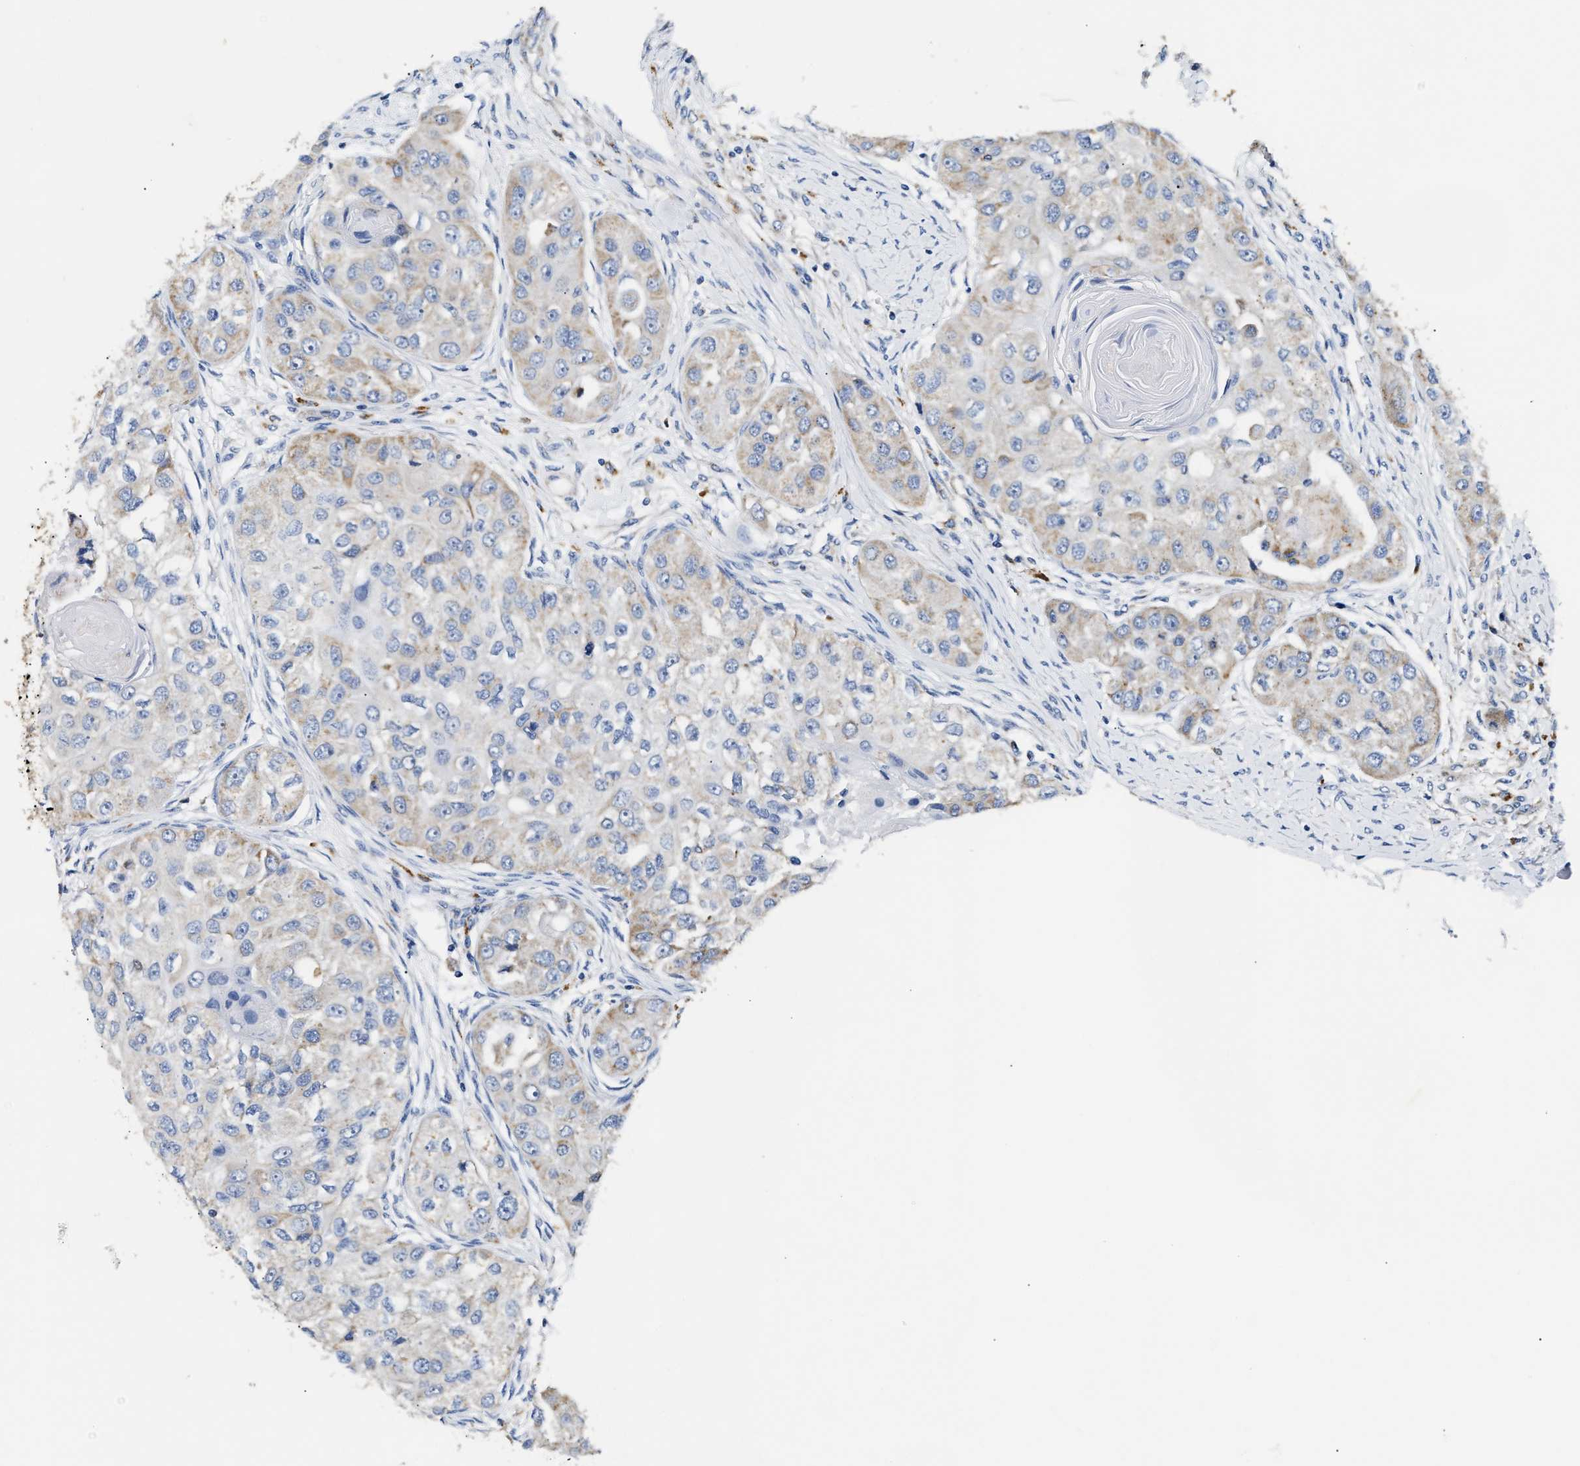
{"staining": {"intensity": "weak", "quantity": ">75%", "location": "cytoplasmic/membranous"}, "tissue": "head and neck cancer", "cell_type": "Tumor cells", "image_type": "cancer", "snomed": [{"axis": "morphology", "description": "Normal tissue, NOS"}, {"axis": "morphology", "description": "Squamous cell carcinoma, NOS"}, {"axis": "topography", "description": "Skeletal muscle"}, {"axis": "topography", "description": "Head-Neck"}], "caption": "Protein analysis of head and neck squamous cell carcinoma tissue reveals weak cytoplasmic/membranous expression in approximately >75% of tumor cells.", "gene": "ACADVL", "patient": {"sex": "male", "age": 51}}